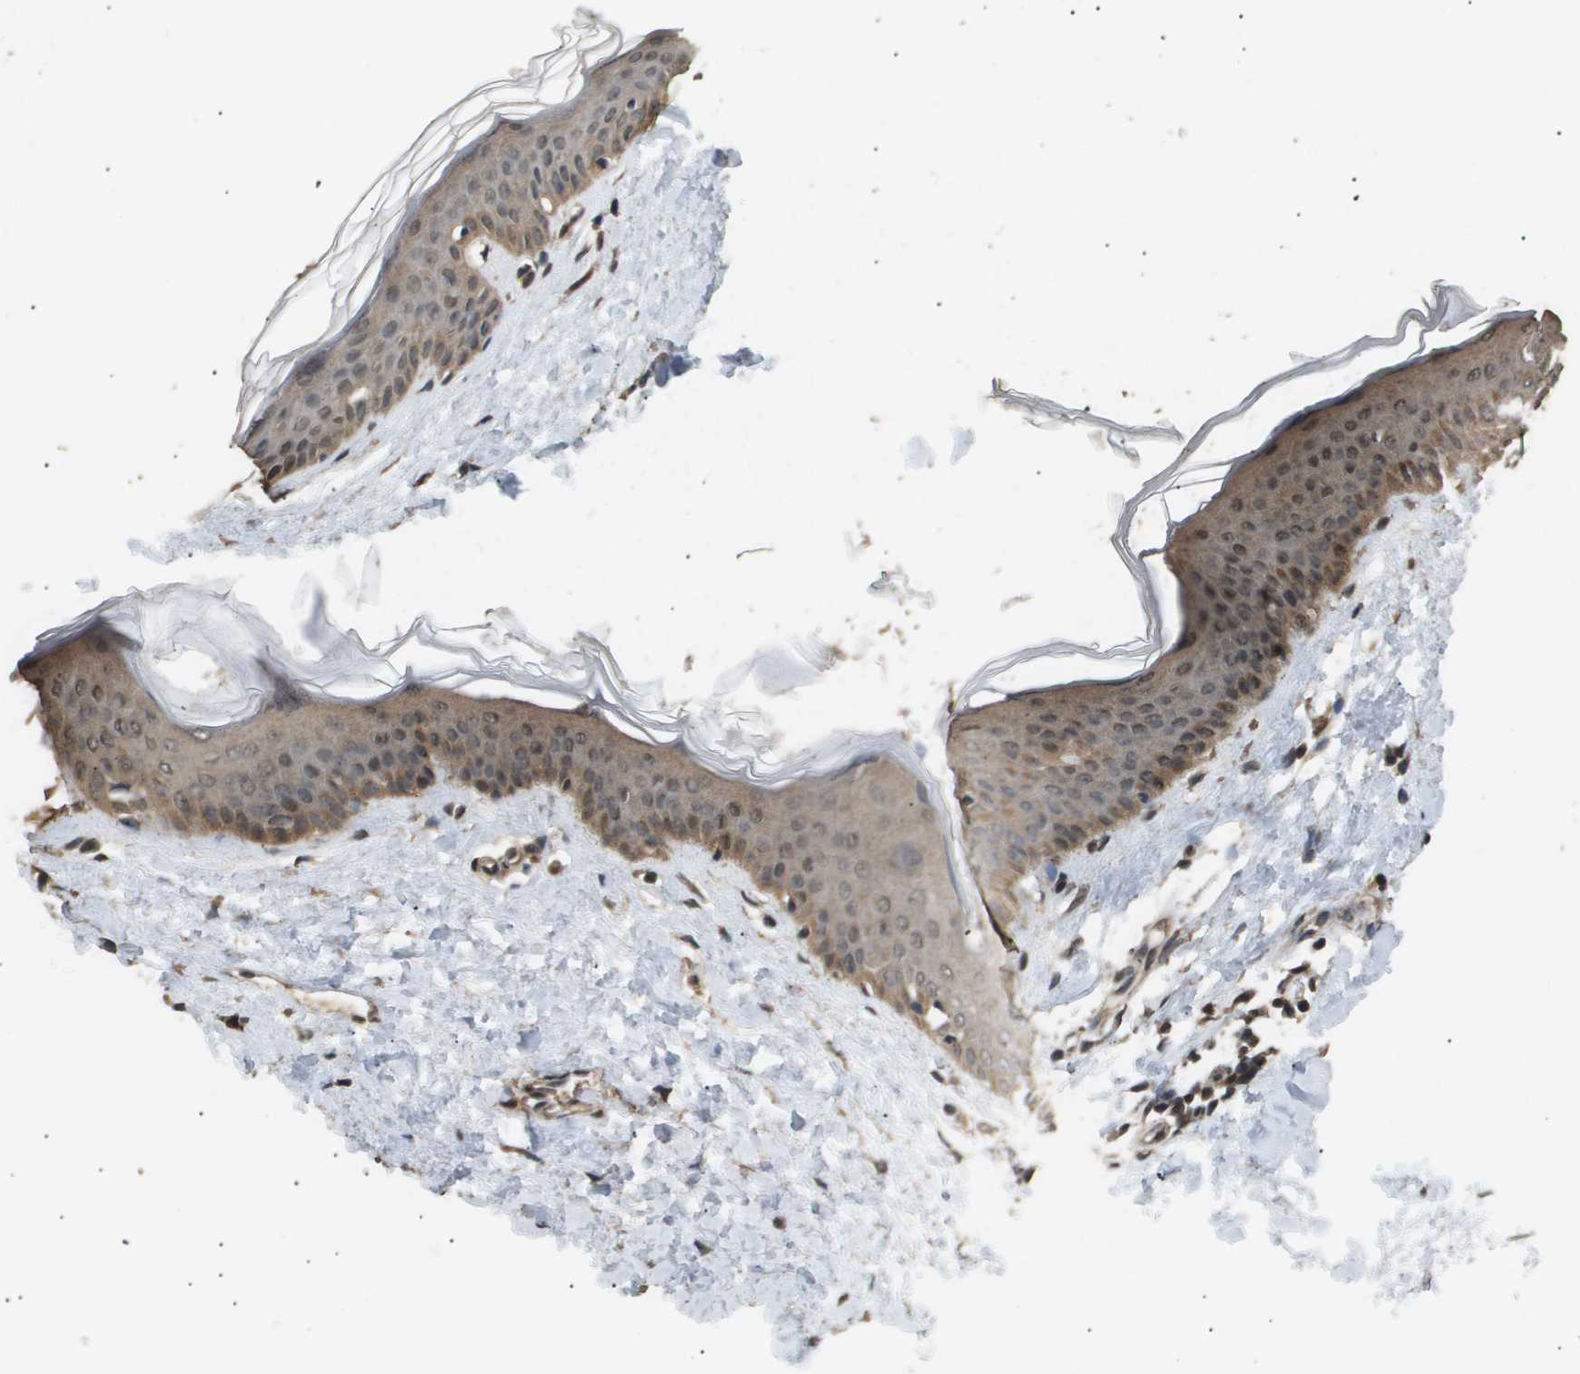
{"staining": {"intensity": "moderate", "quantity": ">75%", "location": "cytoplasmic/membranous,nuclear"}, "tissue": "skin", "cell_type": "Fibroblasts", "image_type": "normal", "snomed": [{"axis": "morphology", "description": "Normal tissue, NOS"}, {"axis": "topography", "description": "Skin"}], "caption": "Immunohistochemistry micrograph of normal skin stained for a protein (brown), which exhibits medium levels of moderate cytoplasmic/membranous,nuclear expression in approximately >75% of fibroblasts.", "gene": "ING1", "patient": {"sex": "female", "age": 17}}